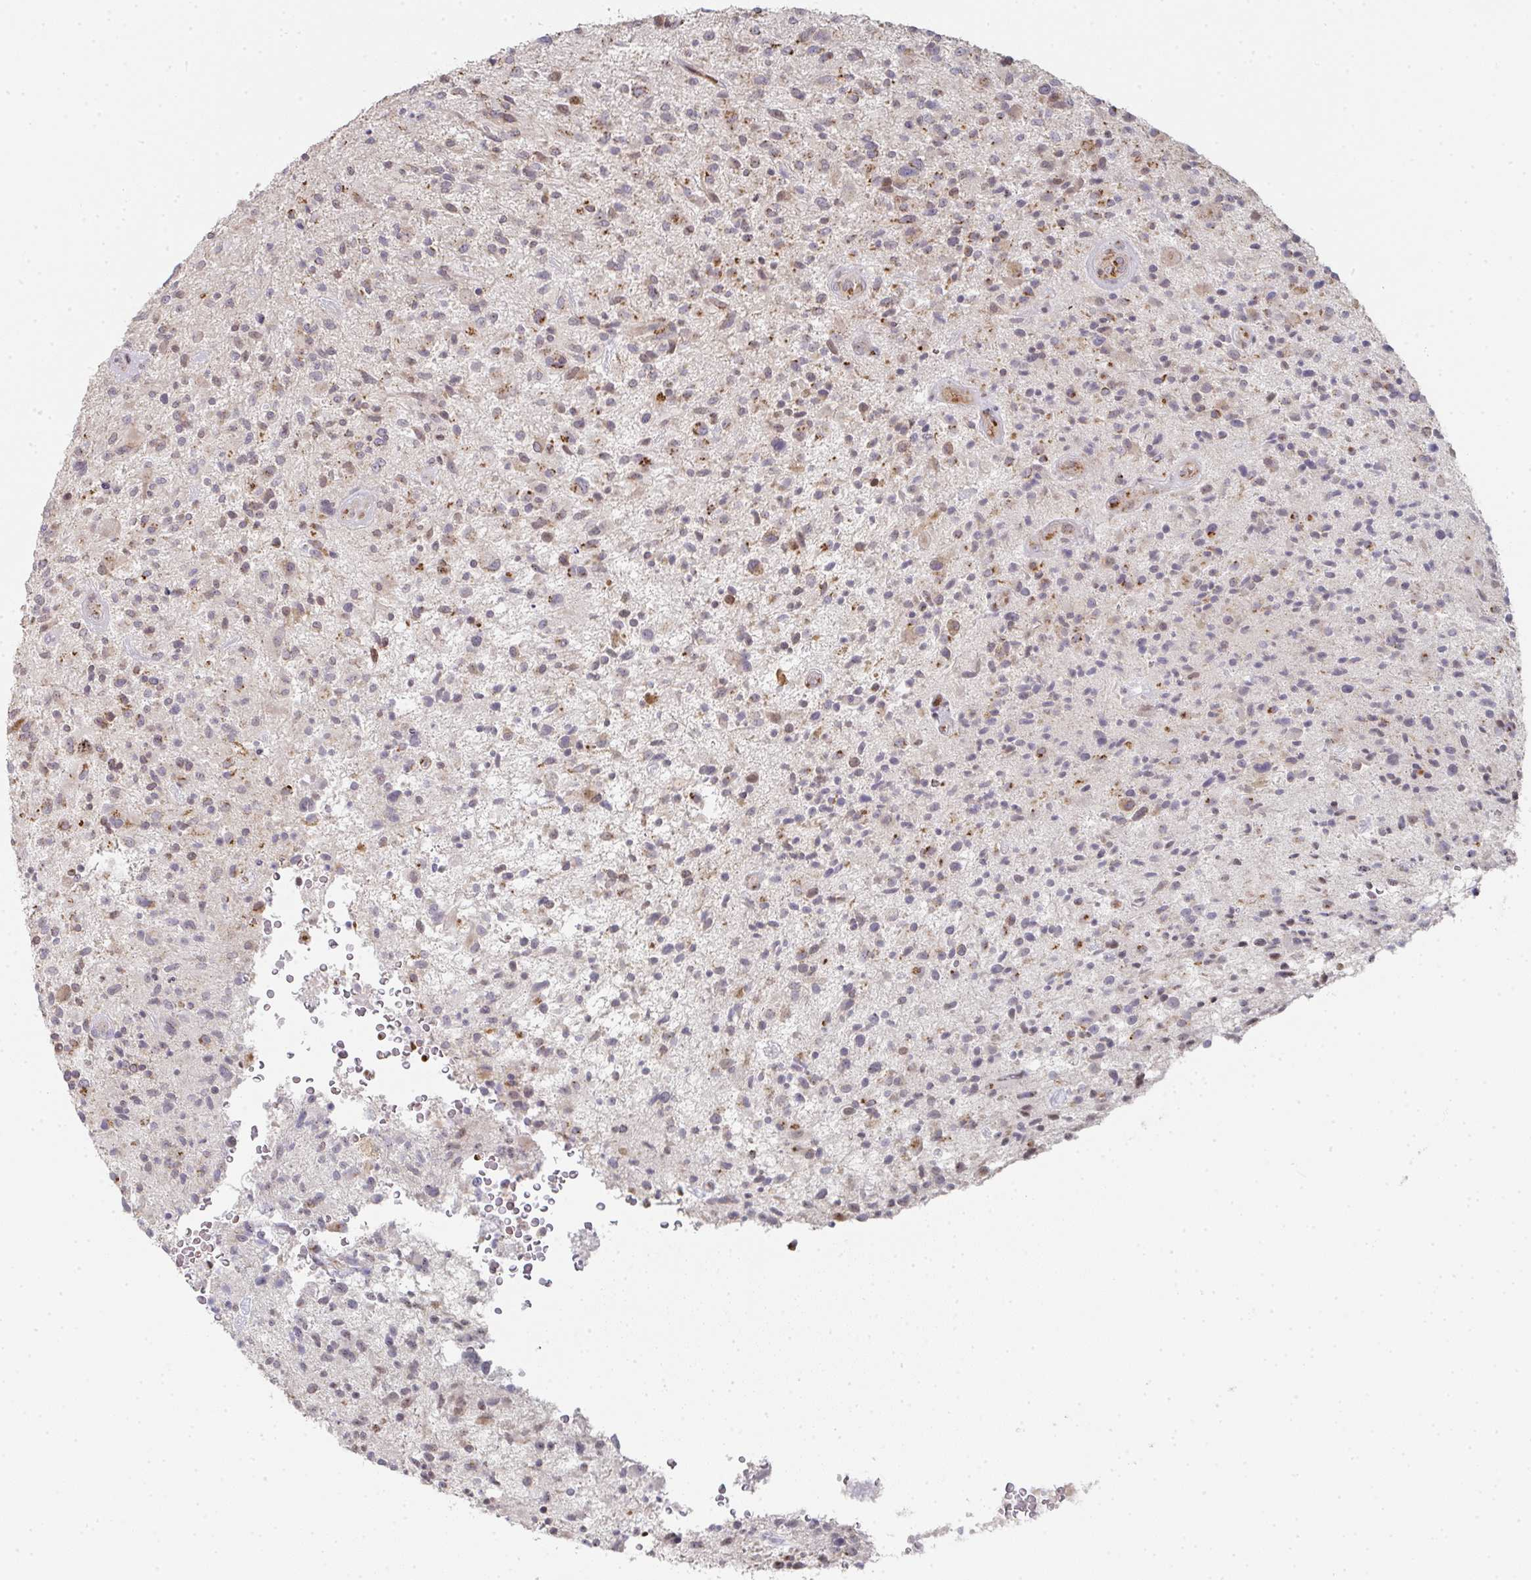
{"staining": {"intensity": "moderate", "quantity": "<25%", "location": "cytoplasmic/membranous"}, "tissue": "glioma", "cell_type": "Tumor cells", "image_type": "cancer", "snomed": [{"axis": "morphology", "description": "Glioma, malignant, High grade"}, {"axis": "topography", "description": "Brain"}], "caption": "Immunohistochemistry photomicrograph of neoplastic tissue: glioma stained using immunohistochemistry exhibits low levels of moderate protein expression localized specifically in the cytoplasmic/membranous of tumor cells, appearing as a cytoplasmic/membranous brown color.", "gene": "ZNF526", "patient": {"sex": "male", "age": 47}}